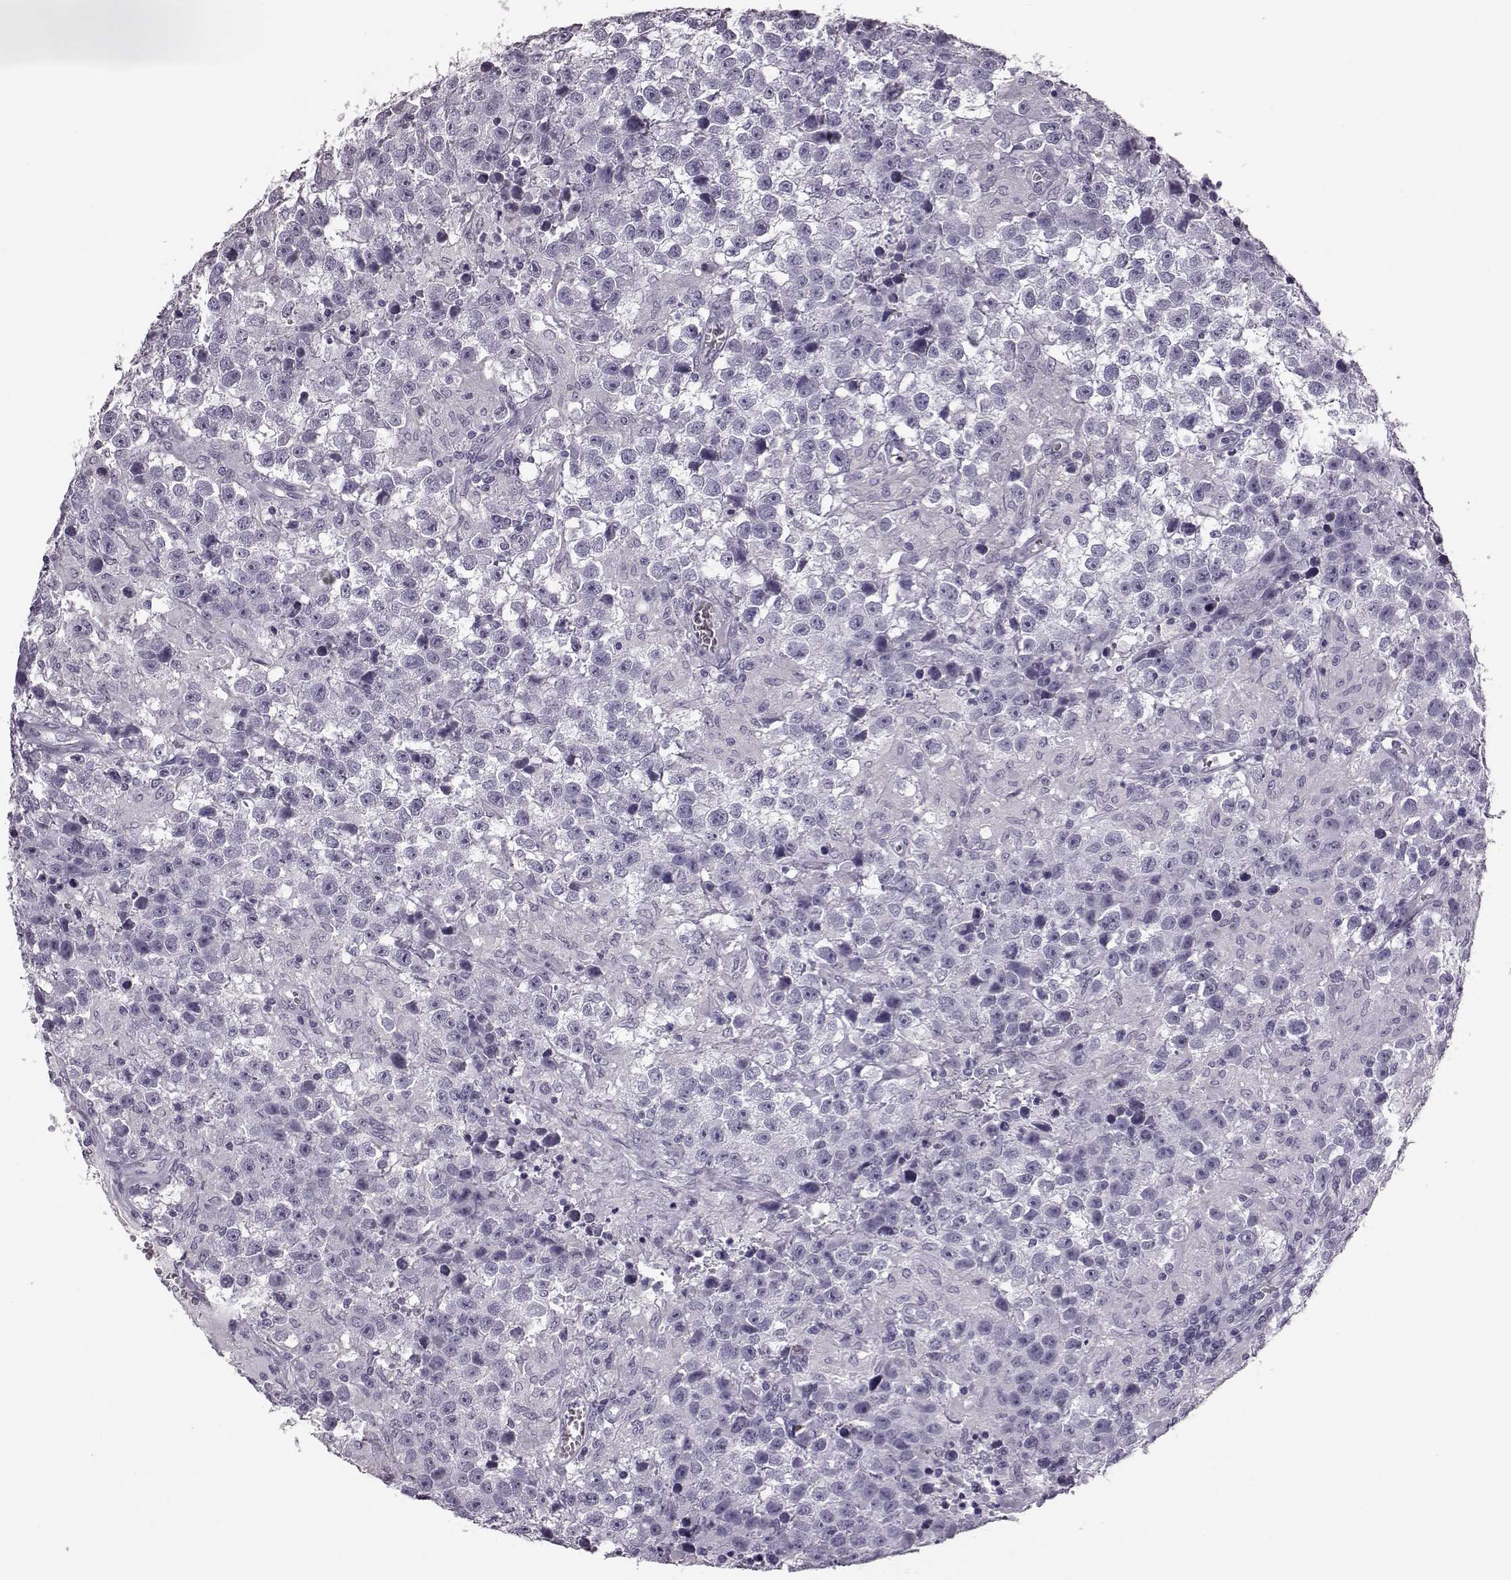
{"staining": {"intensity": "negative", "quantity": "none", "location": "none"}, "tissue": "testis cancer", "cell_type": "Tumor cells", "image_type": "cancer", "snomed": [{"axis": "morphology", "description": "Seminoma, NOS"}, {"axis": "topography", "description": "Testis"}], "caption": "Tumor cells are negative for protein expression in human seminoma (testis).", "gene": "JSRP1", "patient": {"sex": "male", "age": 43}}